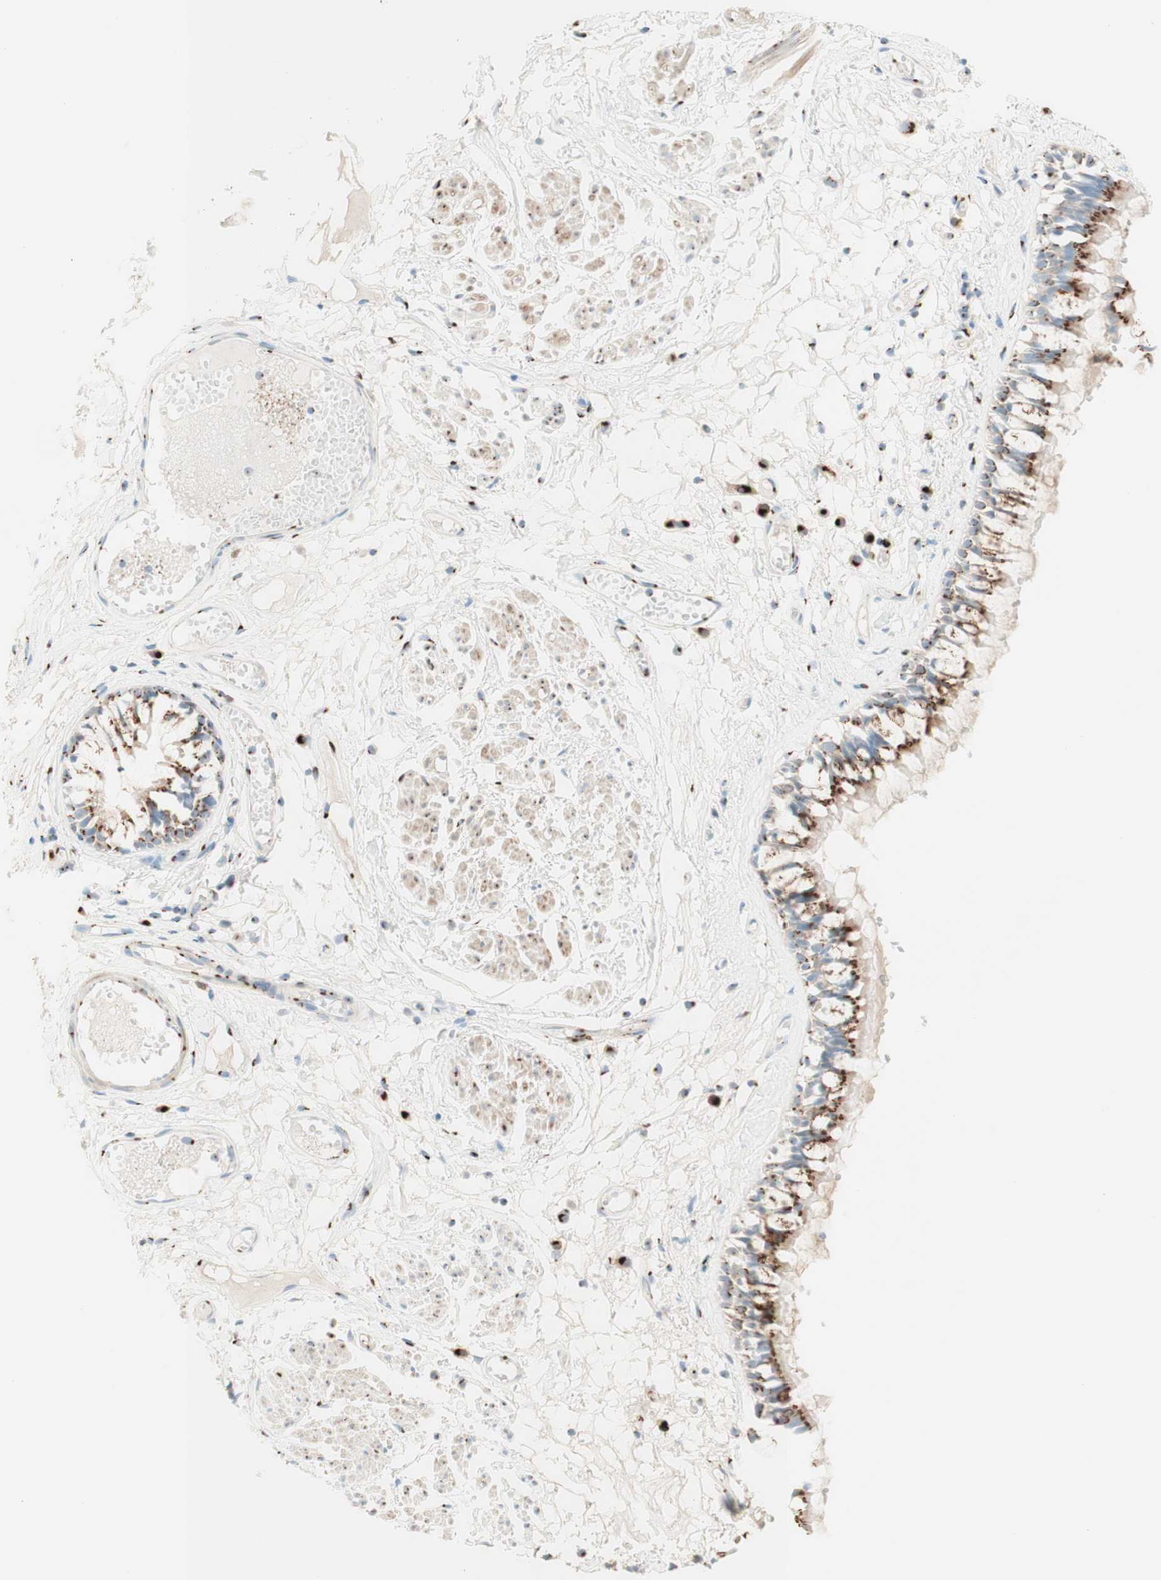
{"staining": {"intensity": "strong", "quantity": ">75%", "location": "cytoplasmic/membranous"}, "tissue": "bronchus", "cell_type": "Respiratory epithelial cells", "image_type": "normal", "snomed": [{"axis": "morphology", "description": "Normal tissue, NOS"}, {"axis": "morphology", "description": "Inflammation, NOS"}, {"axis": "topography", "description": "Cartilage tissue"}, {"axis": "topography", "description": "Lung"}], "caption": "DAB (3,3'-diaminobenzidine) immunohistochemical staining of unremarkable bronchus demonstrates strong cytoplasmic/membranous protein positivity in approximately >75% of respiratory epithelial cells. The staining is performed using DAB brown chromogen to label protein expression. The nuclei are counter-stained blue using hematoxylin.", "gene": "GOLGB1", "patient": {"sex": "male", "age": 71}}